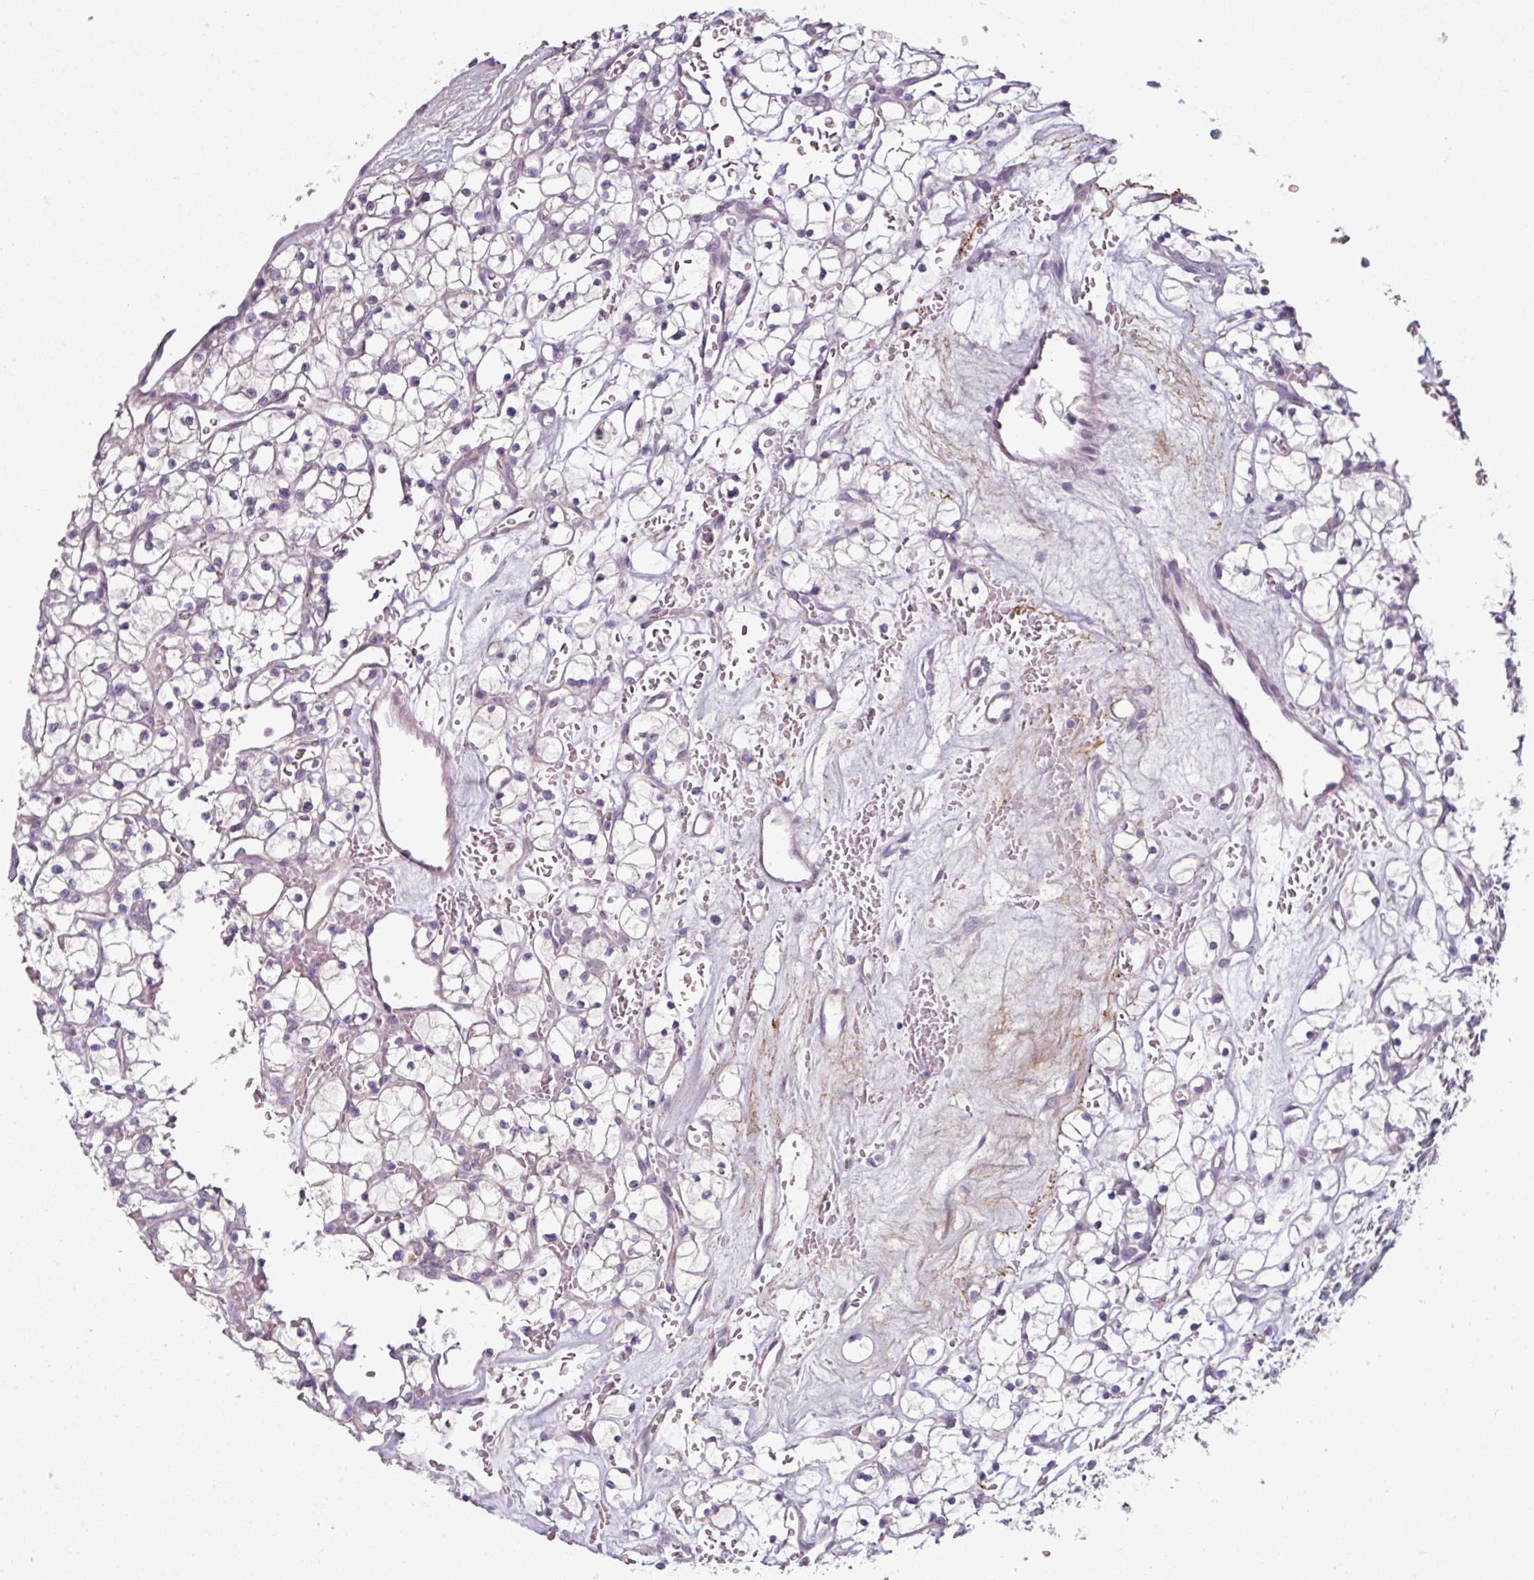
{"staining": {"intensity": "negative", "quantity": "none", "location": "none"}, "tissue": "renal cancer", "cell_type": "Tumor cells", "image_type": "cancer", "snomed": [{"axis": "morphology", "description": "Adenocarcinoma, NOS"}, {"axis": "topography", "description": "Kidney"}], "caption": "There is no significant expression in tumor cells of renal cancer (adenocarcinoma).", "gene": "MTMR14", "patient": {"sex": "female", "age": 64}}